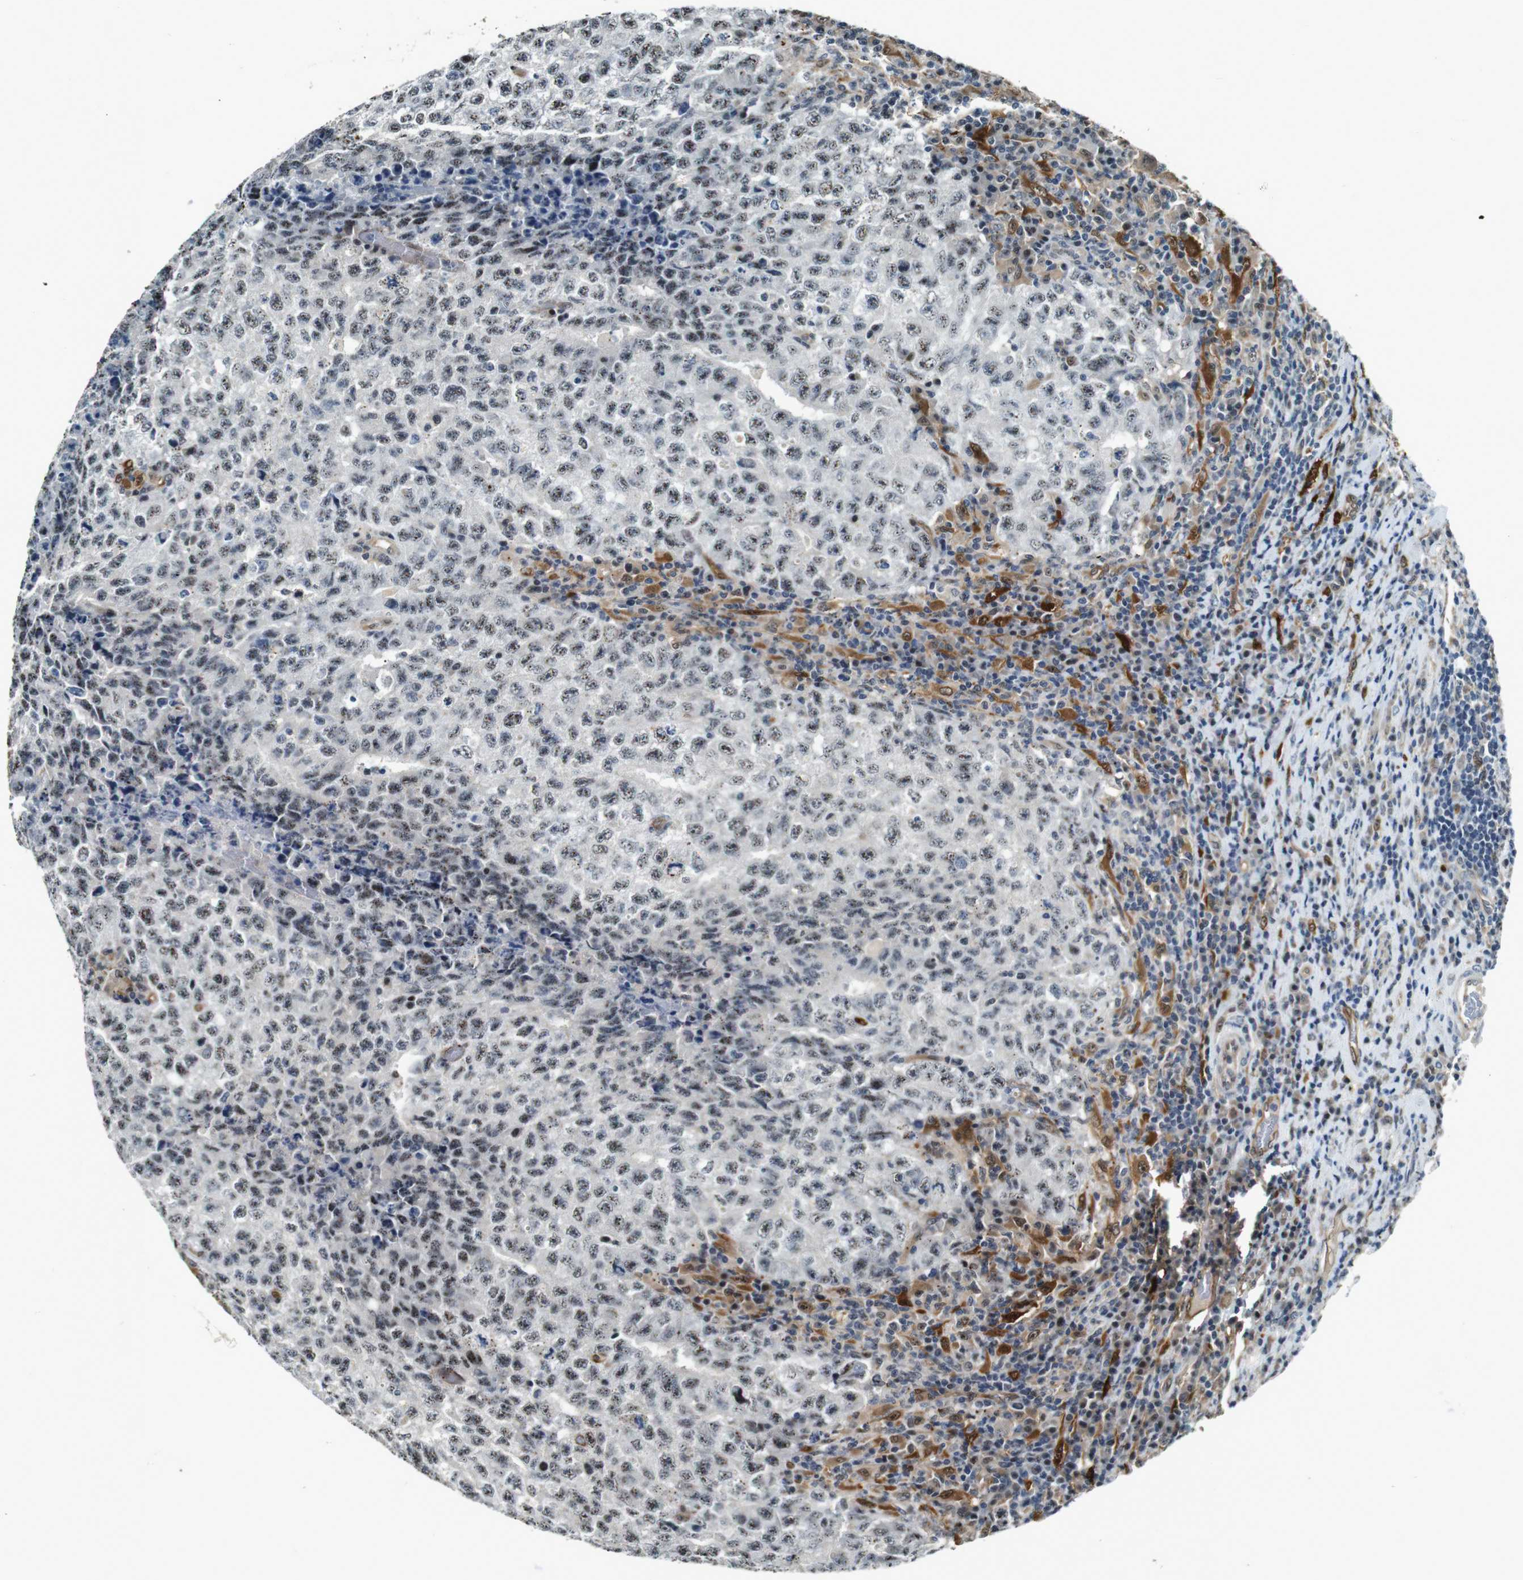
{"staining": {"intensity": "weak", "quantity": ">75%", "location": "nuclear"}, "tissue": "testis cancer", "cell_type": "Tumor cells", "image_type": "cancer", "snomed": [{"axis": "morphology", "description": "Necrosis, NOS"}, {"axis": "morphology", "description": "Carcinoma, Embryonal, NOS"}, {"axis": "topography", "description": "Testis"}], "caption": "Immunohistochemistry of embryonal carcinoma (testis) exhibits low levels of weak nuclear expression in about >75% of tumor cells.", "gene": "LXN", "patient": {"sex": "male", "age": 19}}